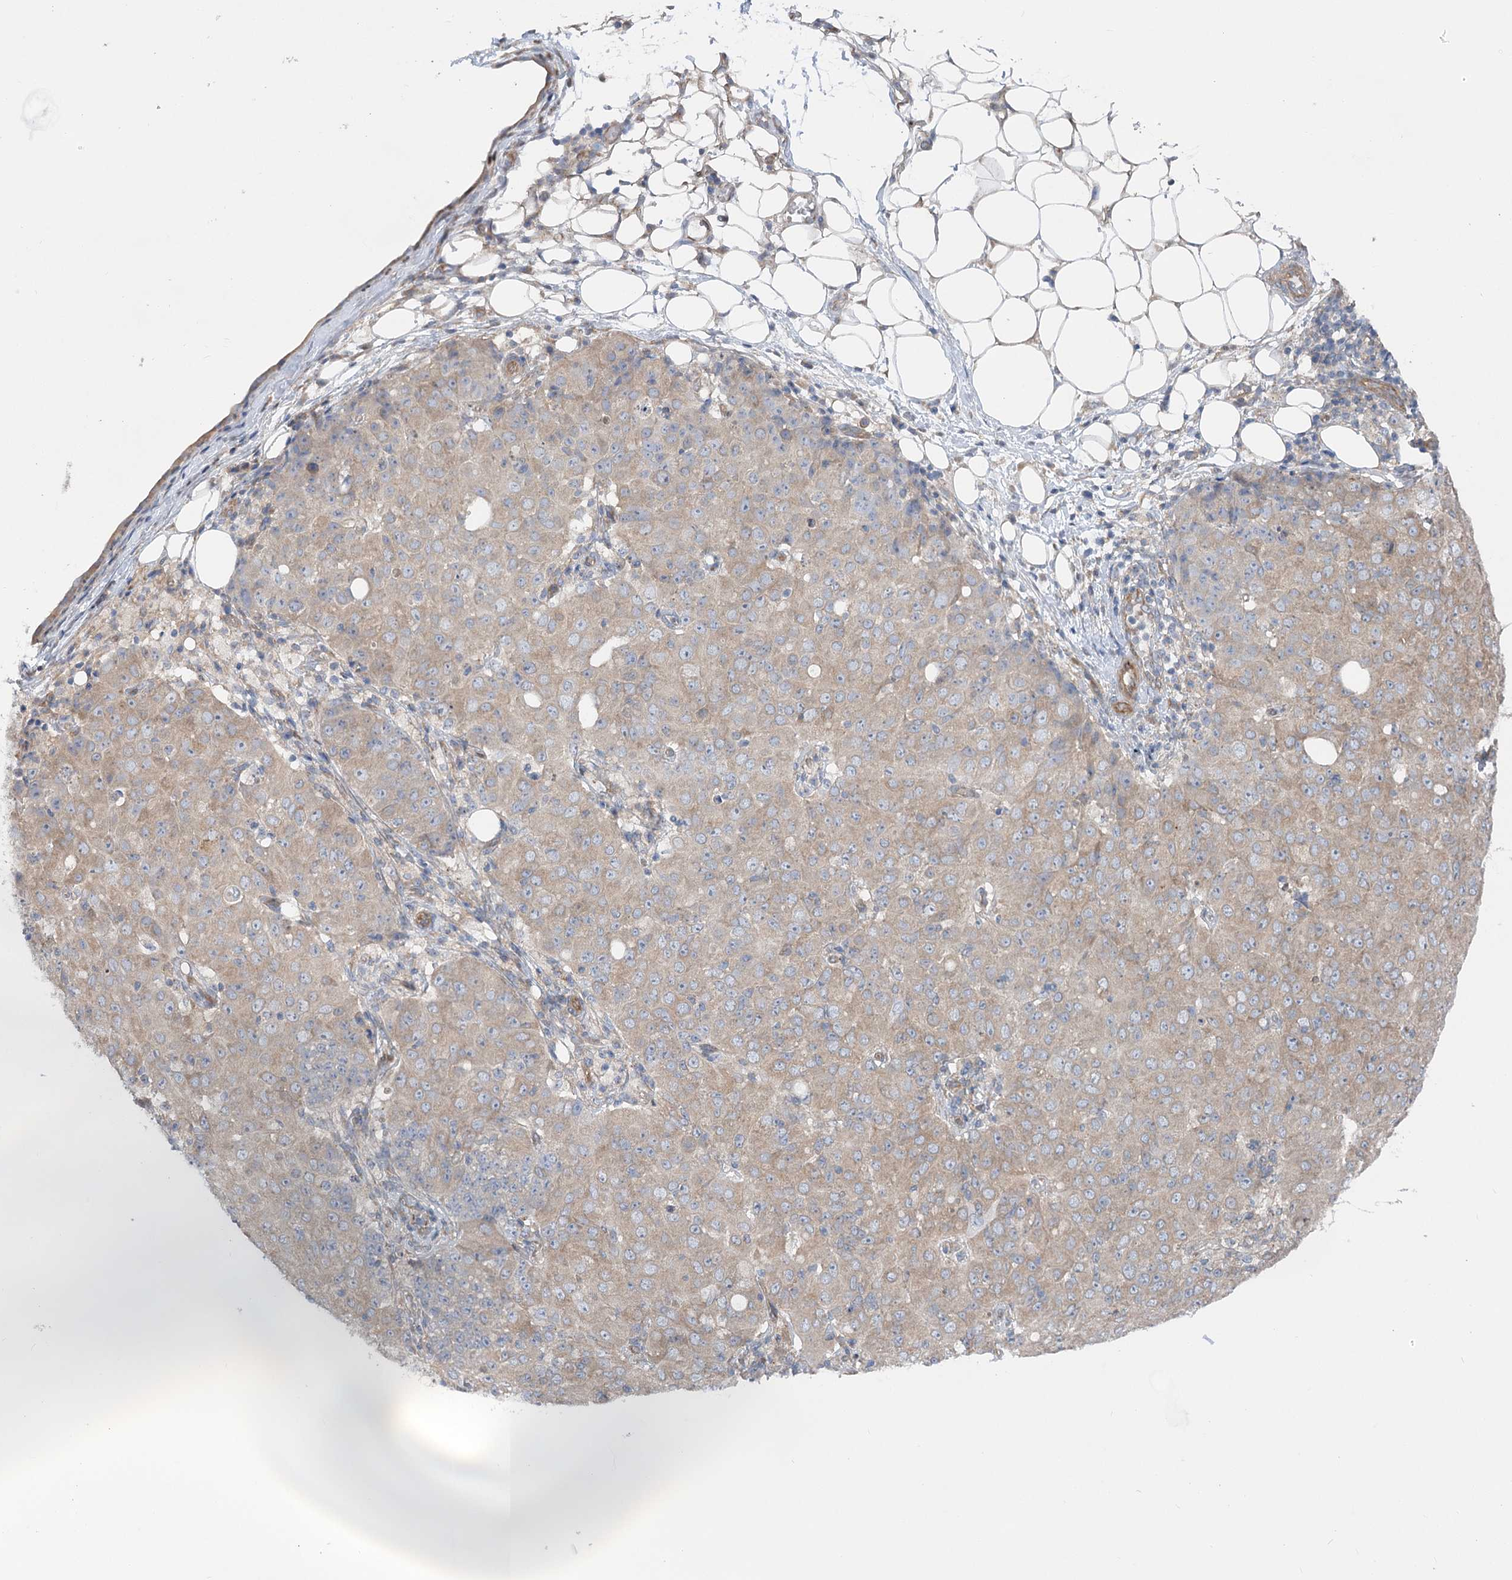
{"staining": {"intensity": "weak", "quantity": ">75%", "location": "cytoplasmic/membranous"}, "tissue": "ovarian cancer", "cell_type": "Tumor cells", "image_type": "cancer", "snomed": [{"axis": "morphology", "description": "Carcinoma, endometroid"}, {"axis": "topography", "description": "Ovary"}], "caption": "Ovarian cancer (endometroid carcinoma) stained with a brown dye displays weak cytoplasmic/membranous positive expression in approximately >75% of tumor cells.", "gene": "SCN11A", "patient": {"sex": "female", "age": 42}}